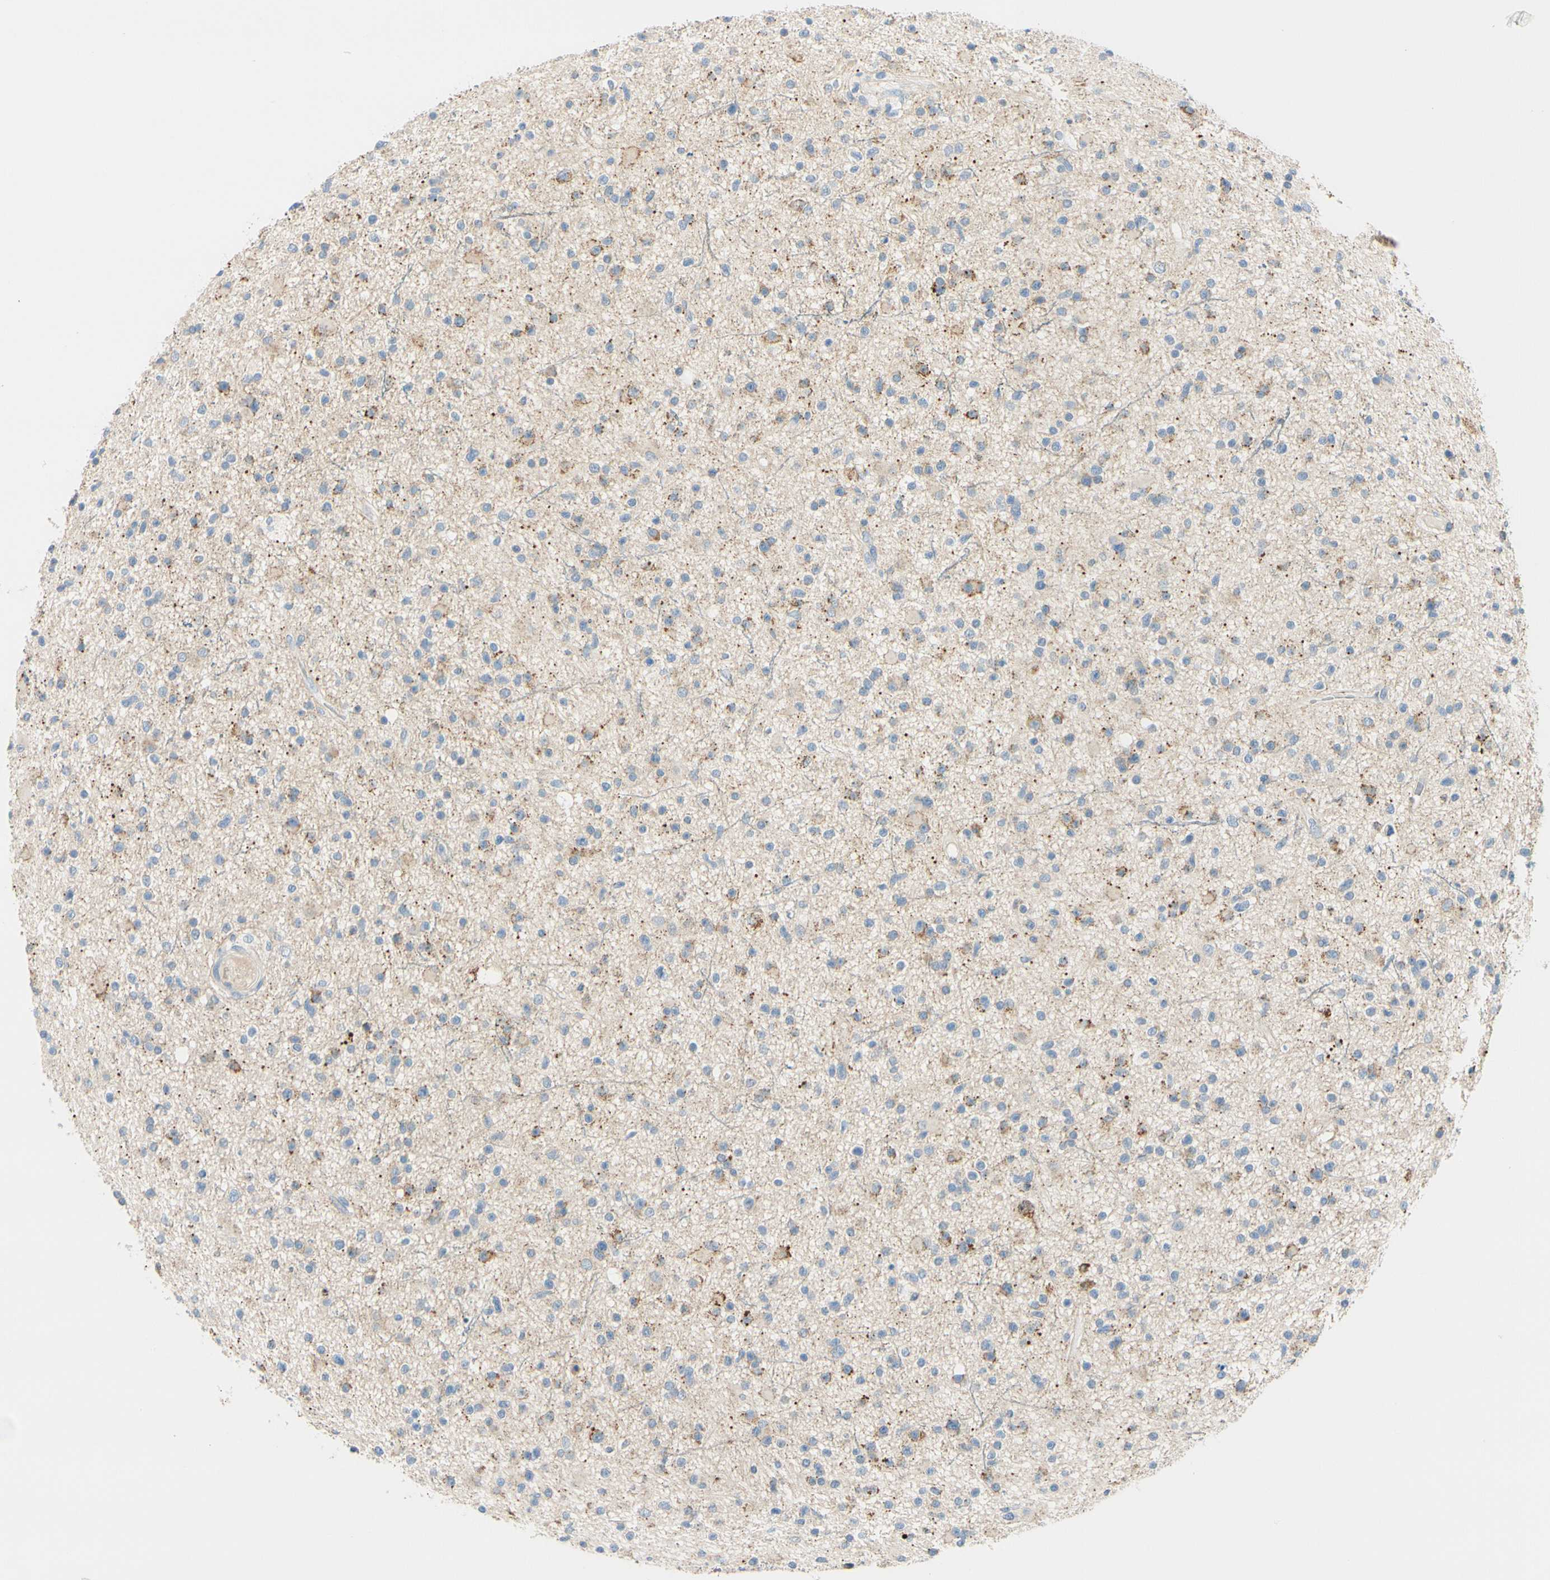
{"staining": {"intensity": "moderate", "quantity": "<25%", "location": "cytoplasmic/membranous"}, "tissue": "glioma", "cell_type": "Tumor cells", "image_type": "cancer", "snomed": [{"axis": "morphology", "description": "Glioma, malignant, High grade"}, {"axis": "topography", "description": "Brain"}], "caption": "Protein staining of glioma tissue shows moderate cytoplasmic/membranous expression in about <25% of tumor cells.", "gene": "GALNT5", "patient": {"sex": "male", "age": 33}}